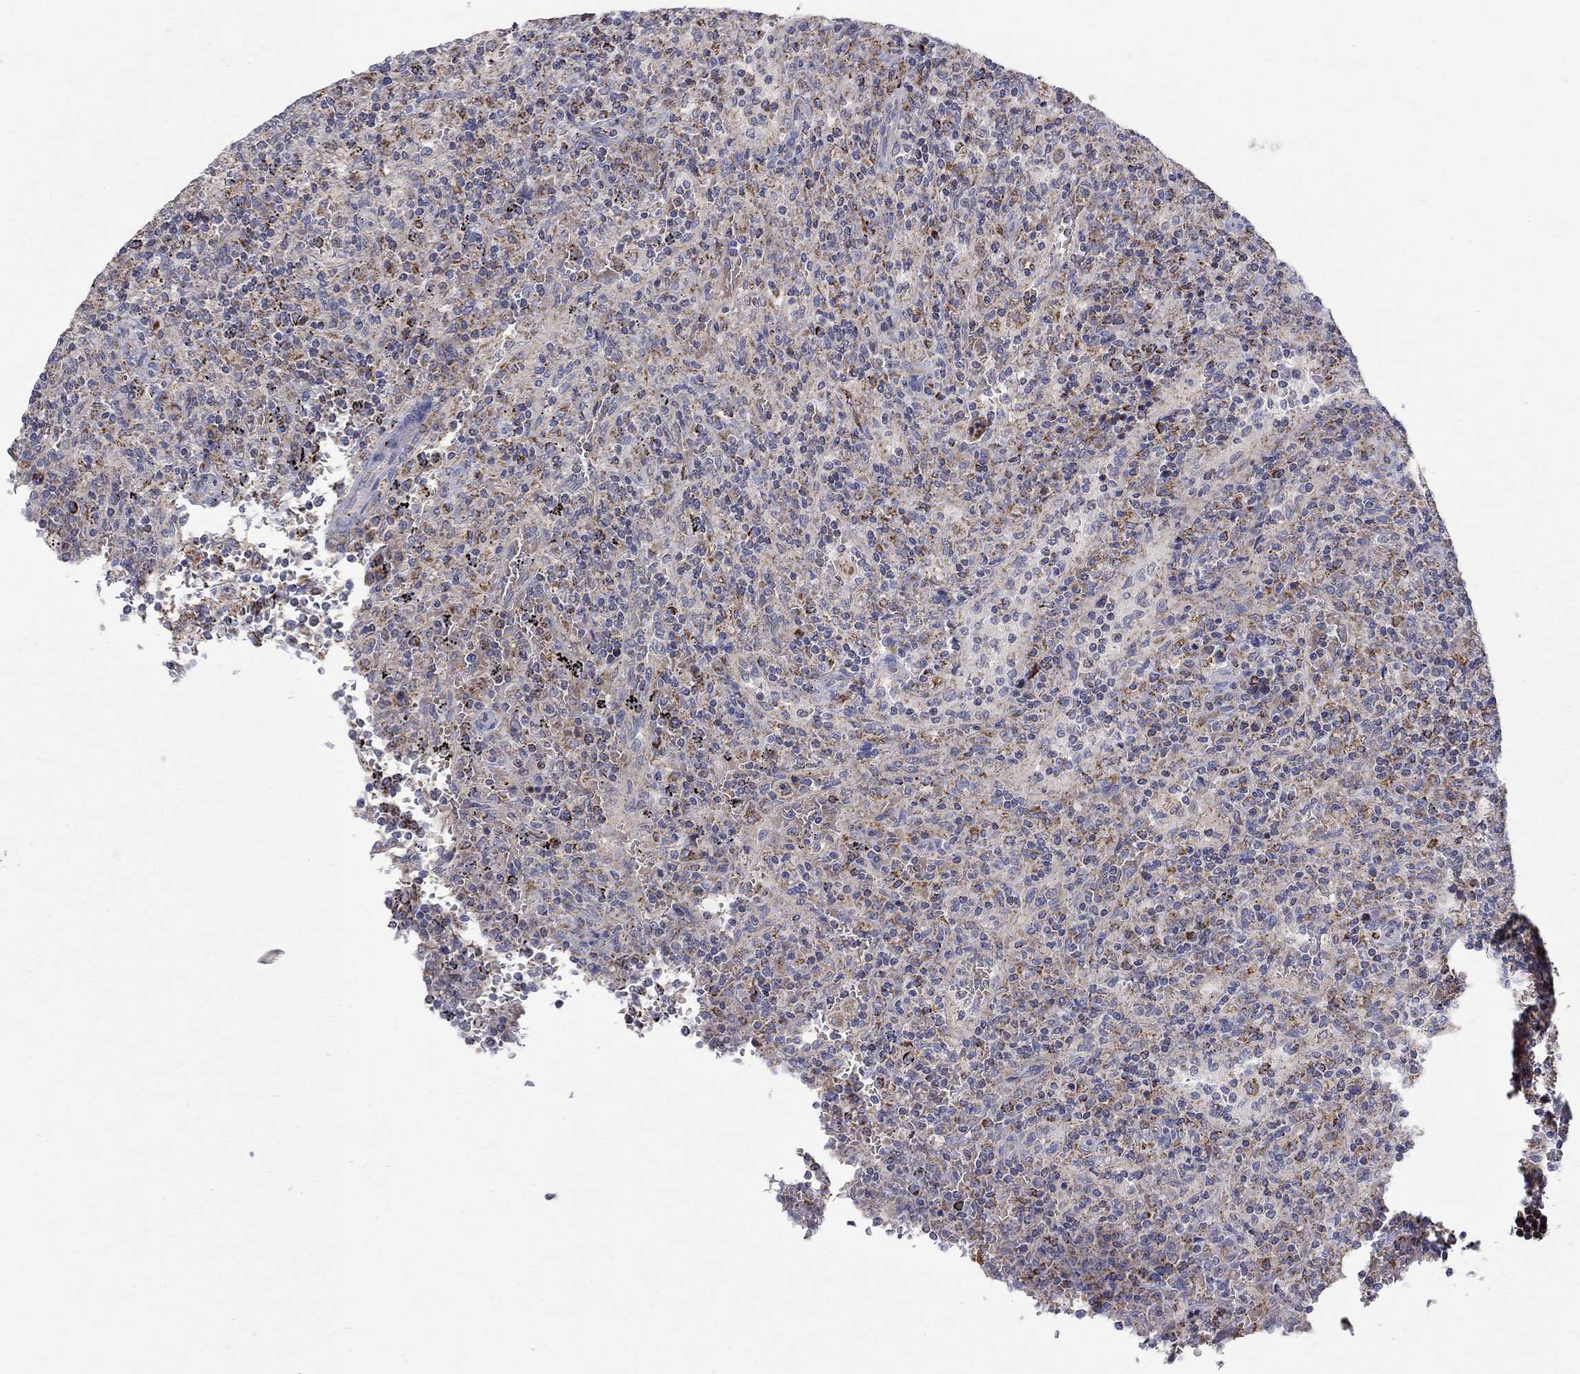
{"staining": {"intensity": "strong", "quantity": "25%-75%", "location": "cytoplasmic/membranous"}, "tissue": "lymphoma", "cell_type": "Tumor cells", "image_type": "cancer", "snomed": [{"axis": "morphology", "description": "Malignant lymphoma, non-Hodgkin's type, Low grade"}, {"axis": "topography", "description": "Spleen"}], "caption": "Immunohistochemistry staining of low-grade malignant lymphoma, non-Hodgkin's type, which demonstrates high levels of strong cytoplasmic/membranous staining in about 25%-75% of tumor cells indicating strong cytoplasmic/membranous protein staining. The staining was performed using DAB (3,3'-diaminobenzidine) (brown) for protein detection and nuclei were counterstained in hematoxylin (blue).", "gene": "HPS5", "patient": {"sex": "male", "age": 62}}